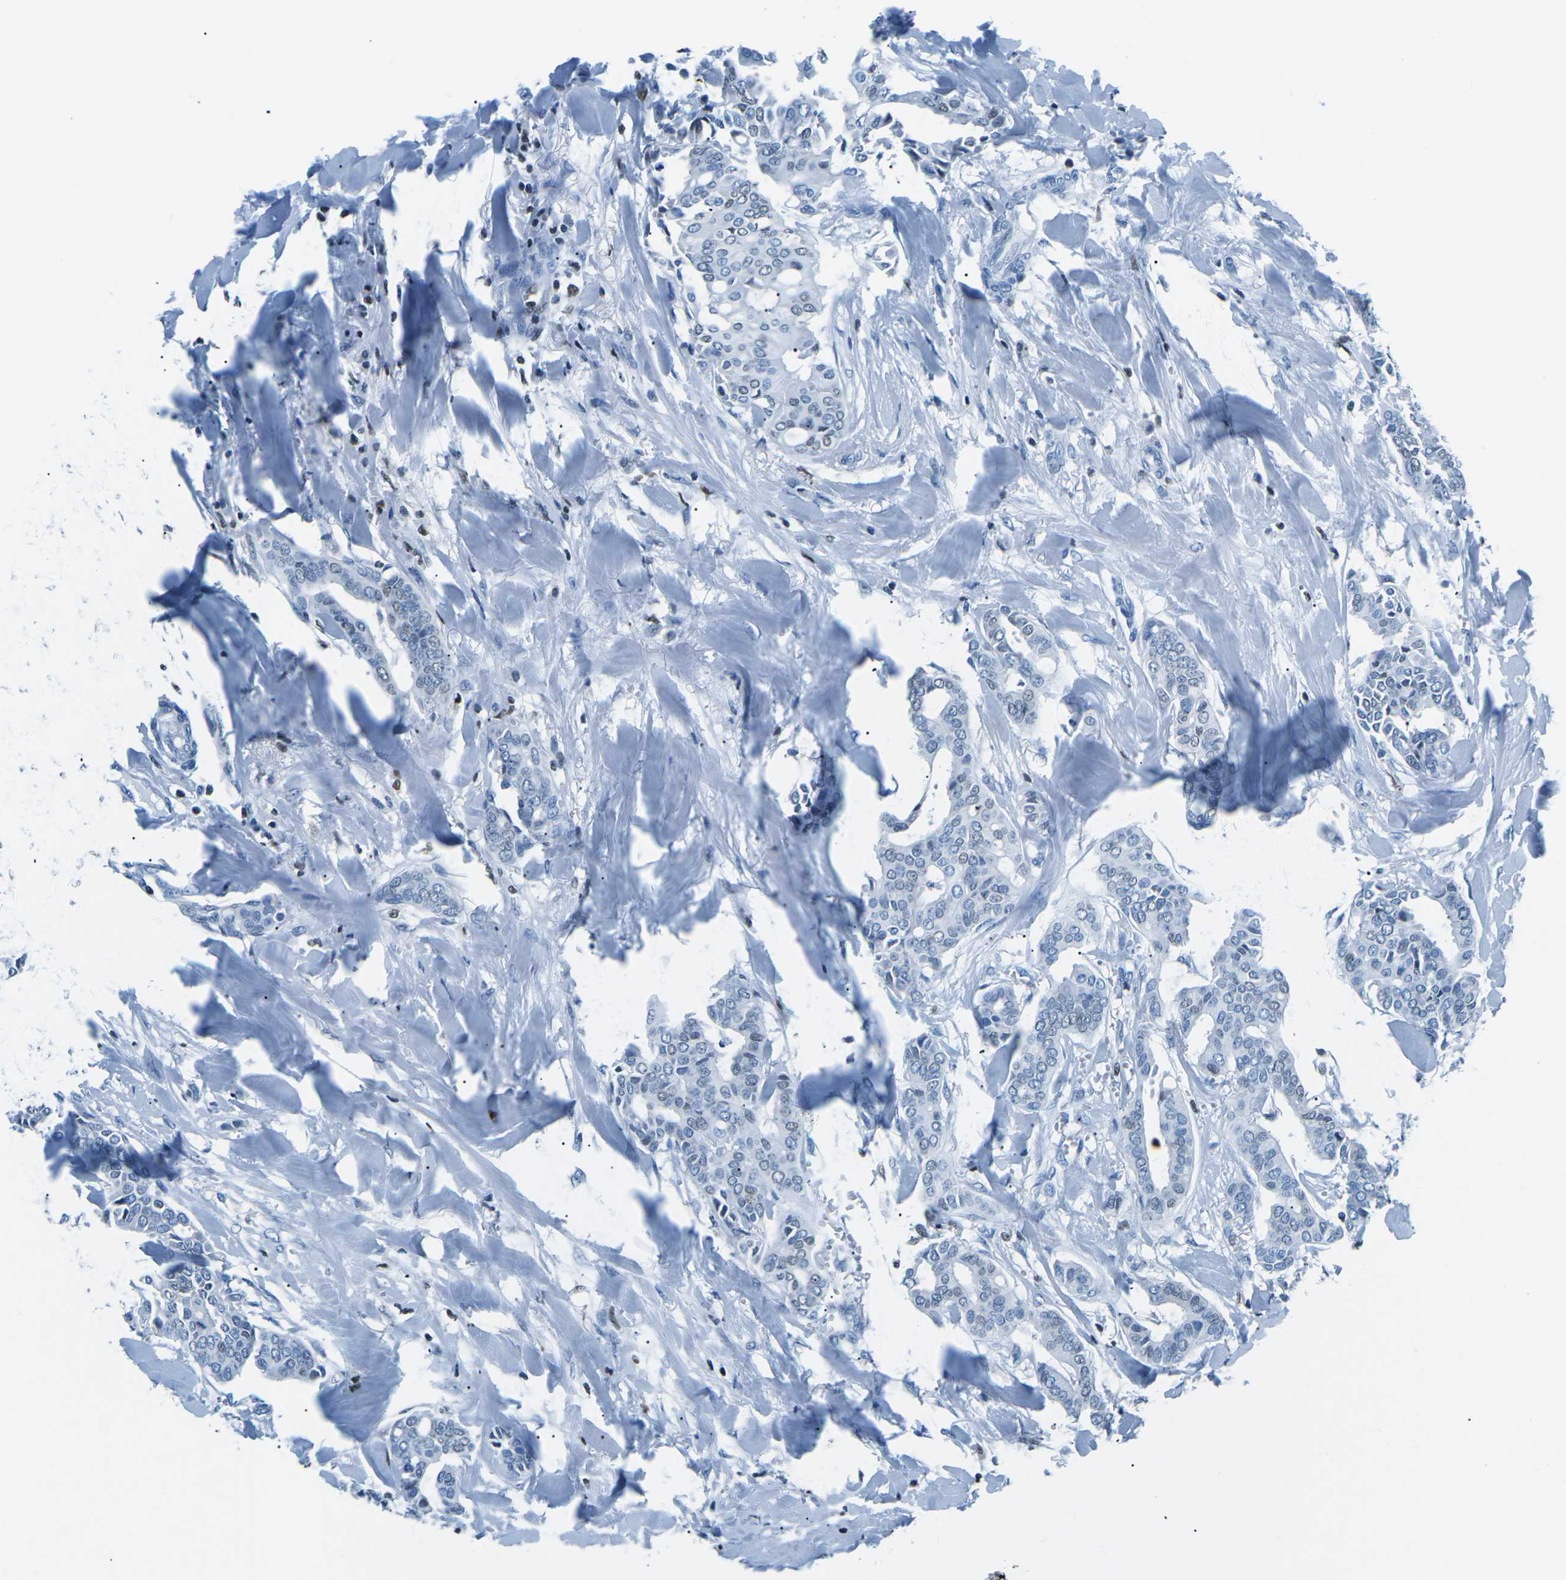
{"staining": {"intensity": "negative", "quantity": "none", "location": "none"}, "tissue": "head and neck cancer", "cell_type": "Tumor cells", "image_type": "cancer", "snomed": [{"axis": "morphology", "description": "Adenocarcinoma, NOS"}, {"axis": "topography", "description": "Salivary gland"}, {"axis": "topography", "description": "Head-Neck"}], "caption": "High magnification brightfield microscopy of head and neck cancer (adenocarcinoma) stained with DAB (brown) and counterstained with hematoxylin (blue): tumor cells show no significant expression.", "gene": "CELF2", "patient": {"sex": "female", "age": 59}}